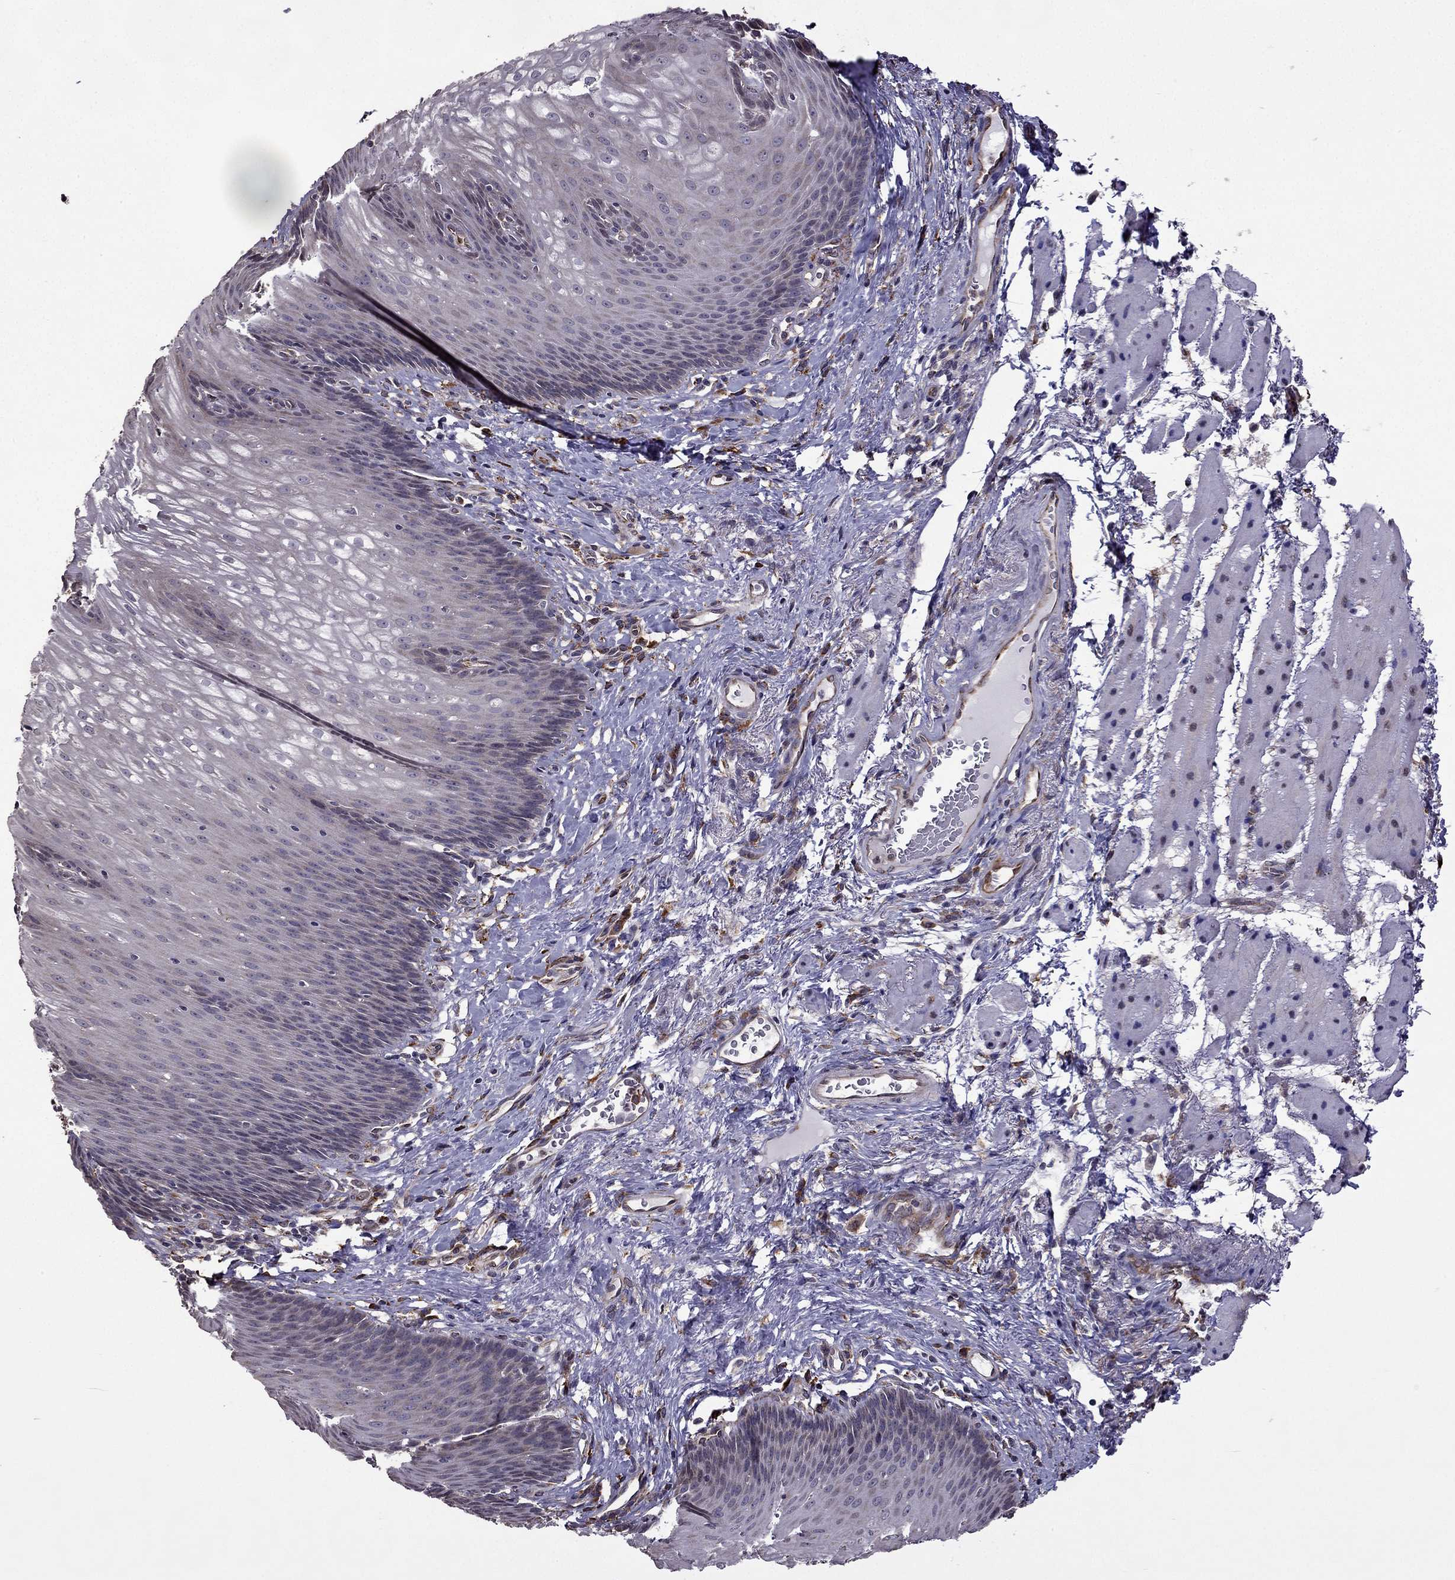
{"staining": {"intensity": "negative", "quantity": "none", "location": "none"}, "tissue": "esophagus", "cell_type": "Squamous epithelial cells", "image_type": "normal", "snomed": [{"axis": "morphology", "description": "Normal tissue, NOS"}, {"axis": "topography", "description": "Esophagus"}], "caption": "Immunohistochemical staining of normal esophagus reveals no significant expression in squamous epithelial cells.", "gene": "IKBIP", "patient": {"sex": "male", "age": 76}}